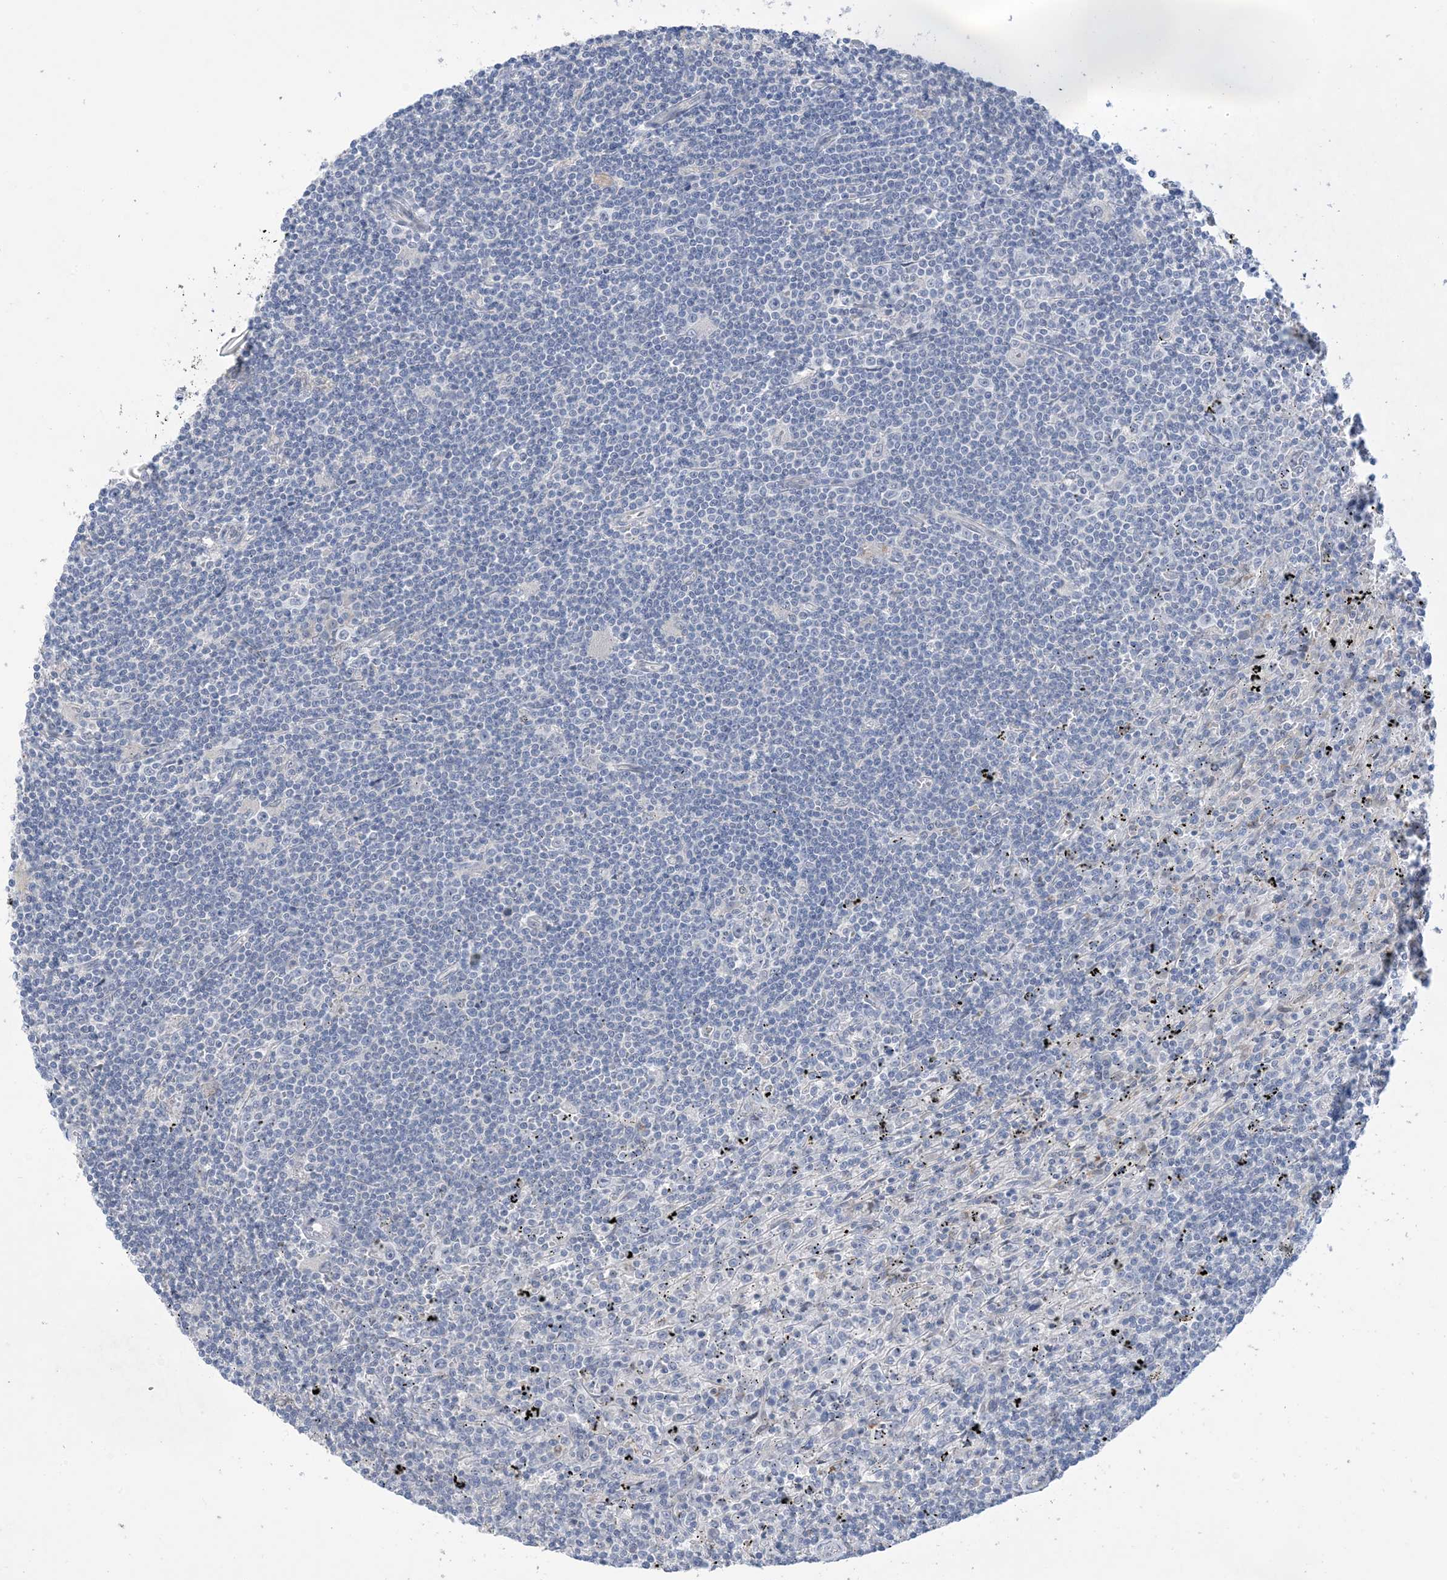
{"staining": {"intensity": "negative", "quantity": "none", "location": "none"}, "tissue": "lymphoma", "cell_type": "Tumor cells", "image_type": "cancer", "snomed": [{"axis": "morphology", "description": "Malignant lymphoma, non-Hodgkin's type, Low grade"}, {"axis": "topography", "description": "Spleen"}], "caption": "This is an IHC histopathology image of malignant lymphoma, non-Hodgkin's type (low-grade). There is no expression in tumor cells.", "gene": "TTYH1", "patient": {"sex": "male", "age": 76}}